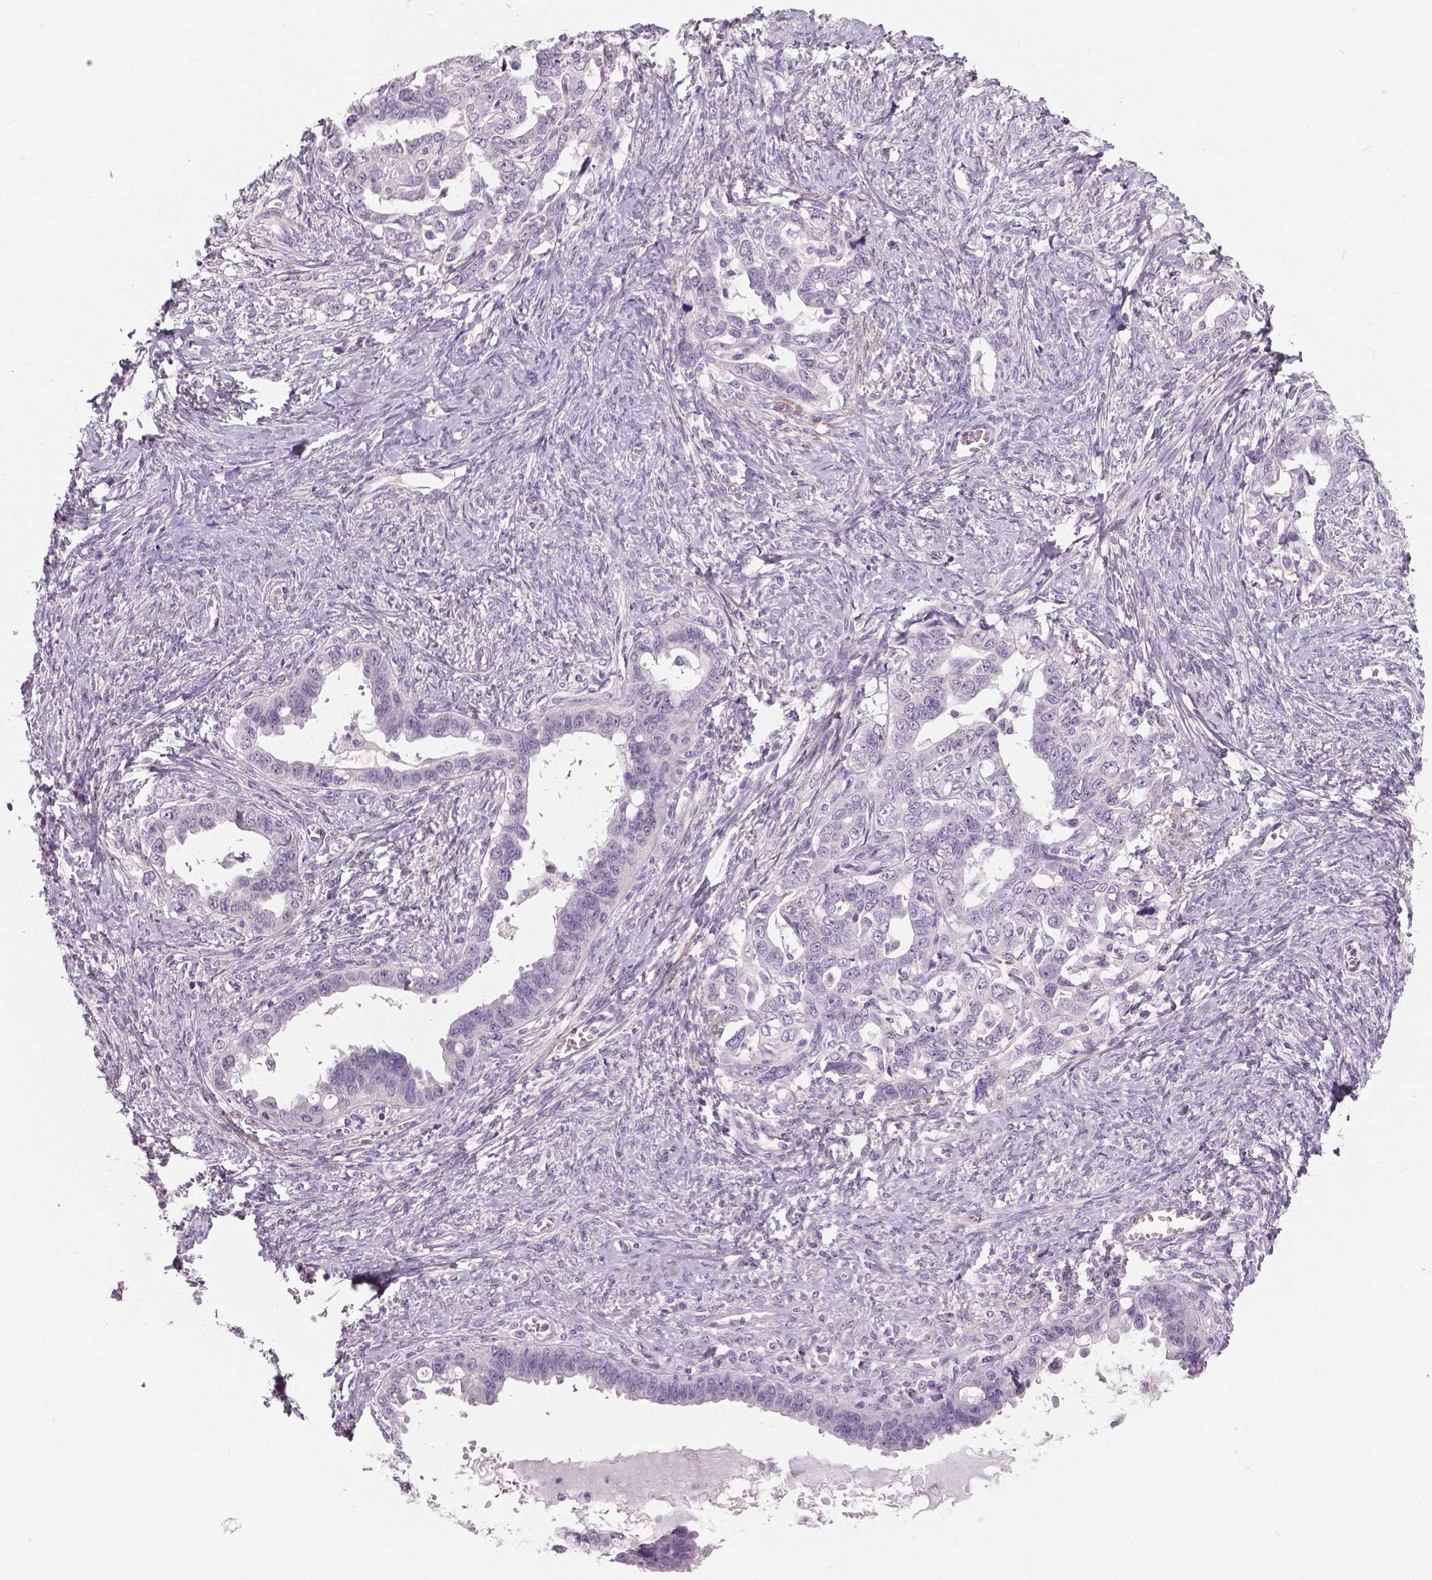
{"staining": {"intensity": "negative", "quantity": "none", "location": "none"}, "tissue": "ovarian cancer", "cell_type": "Tumor cells", "image_type": "cancer", "snomed": [{"axis": "morphology", "description": "Cystadenocarcinoma, serous, NOS"}, {"axis": "topography", "description": "Ovary"}], "caption": "IHC micrograph of ovarian serous cystadenocarcinoma stained for a protein (brown), which reveals no staining in tumor cells. Nuclei are stained in blue.", "gene": "FLT1", "patient": {"sex": "female", "age": 69}}